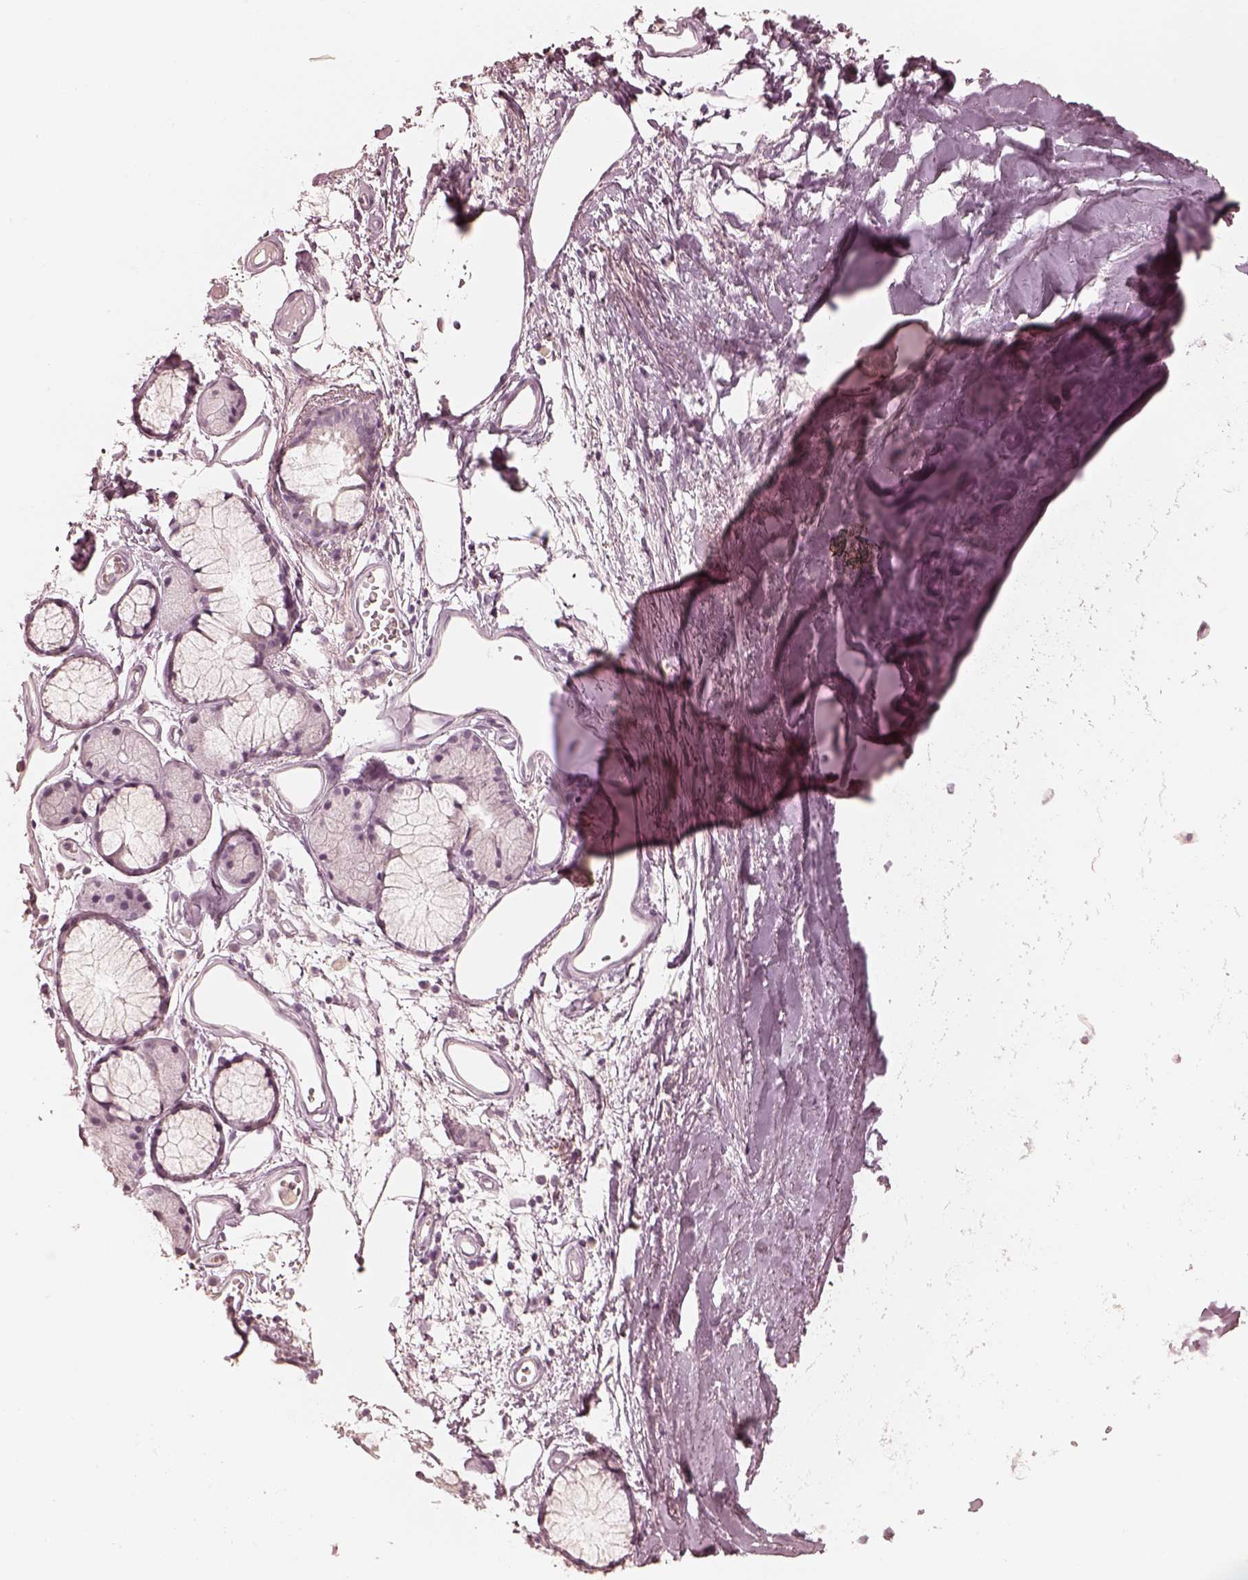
{"staining": {"intensity": "negative", "quantity": "none", "location": "none"}, "tissue": "adipose tissue", "cell_type": "Adipocytes", "image_type": "normal", "snomed": [{"axis": "morphology", "description": "Normal tissue, NOS"}, {"axis": "topography", "description": "Cartilage tissue"}, {"axis": "topography", "description": "Bronchus"}], "caption": "Immunohistochemical staining of normal human adipose tissue shows no significant positivity in adipocytes. The staining is performed using DAB (3,3'-diaminobenzidine) brown chromogen with nuclei counter-stained in using hematoxylin.", "gene": "CALR3", "patient": {"sex": "female", "age": 79}}